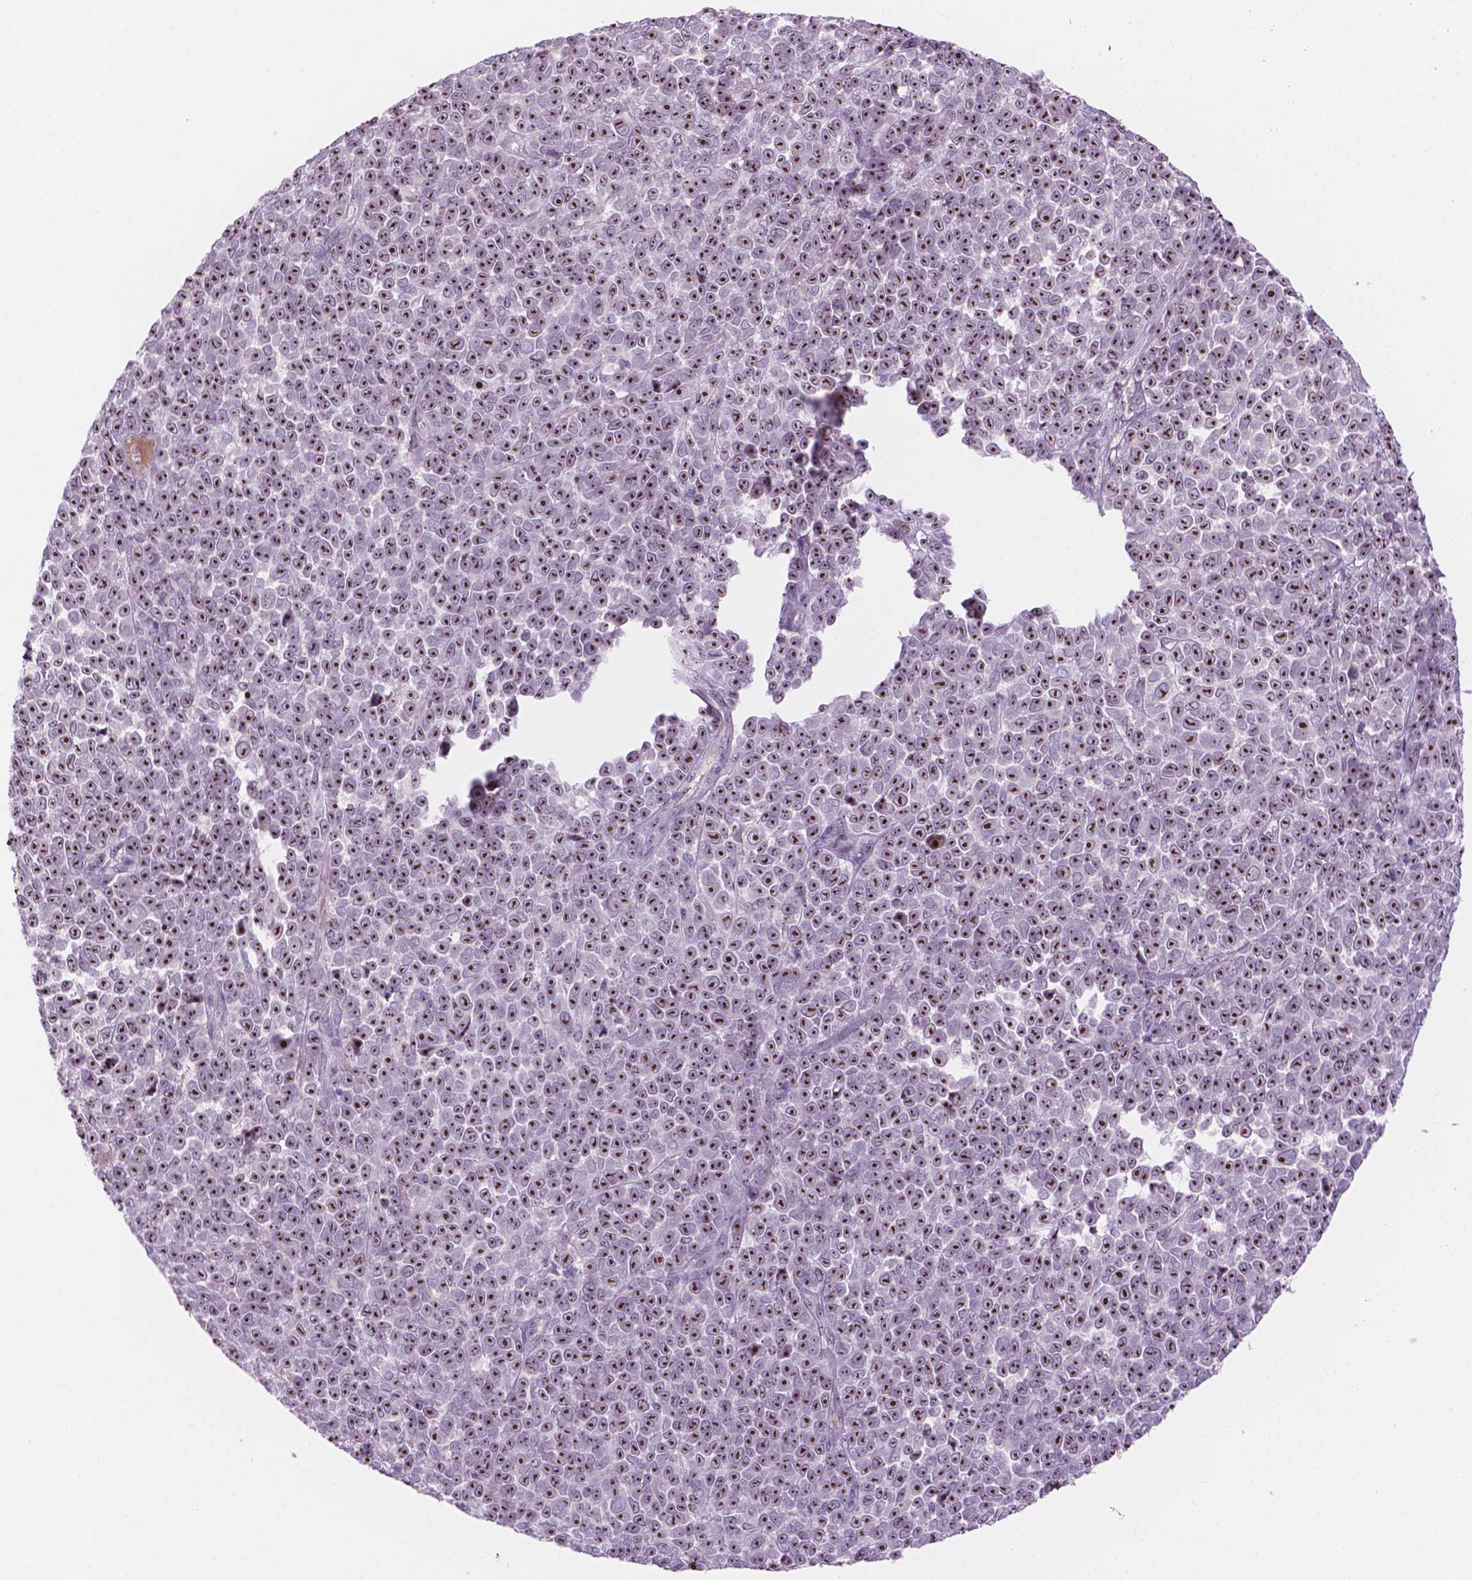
{"staining": {"intensity": "strong", "quantity": ">75%", "location": "nuclear"}, "tissue": "melanoma", "cell_type": "Tumor cells", "image_type": "cancer", "snomed": [{"axis": "morphology", "description": "Malignant melanoma, NOS"}, {"axis": "topography", "description": "Skin"}], "caption": "This micrograph displays immunohistochemistry staining of malignant melanoma, with high strong nuclear expression in about >75% of tumor cells.", "gene": "ZNF853", "patient": {"sex": "female", "age": 95}}